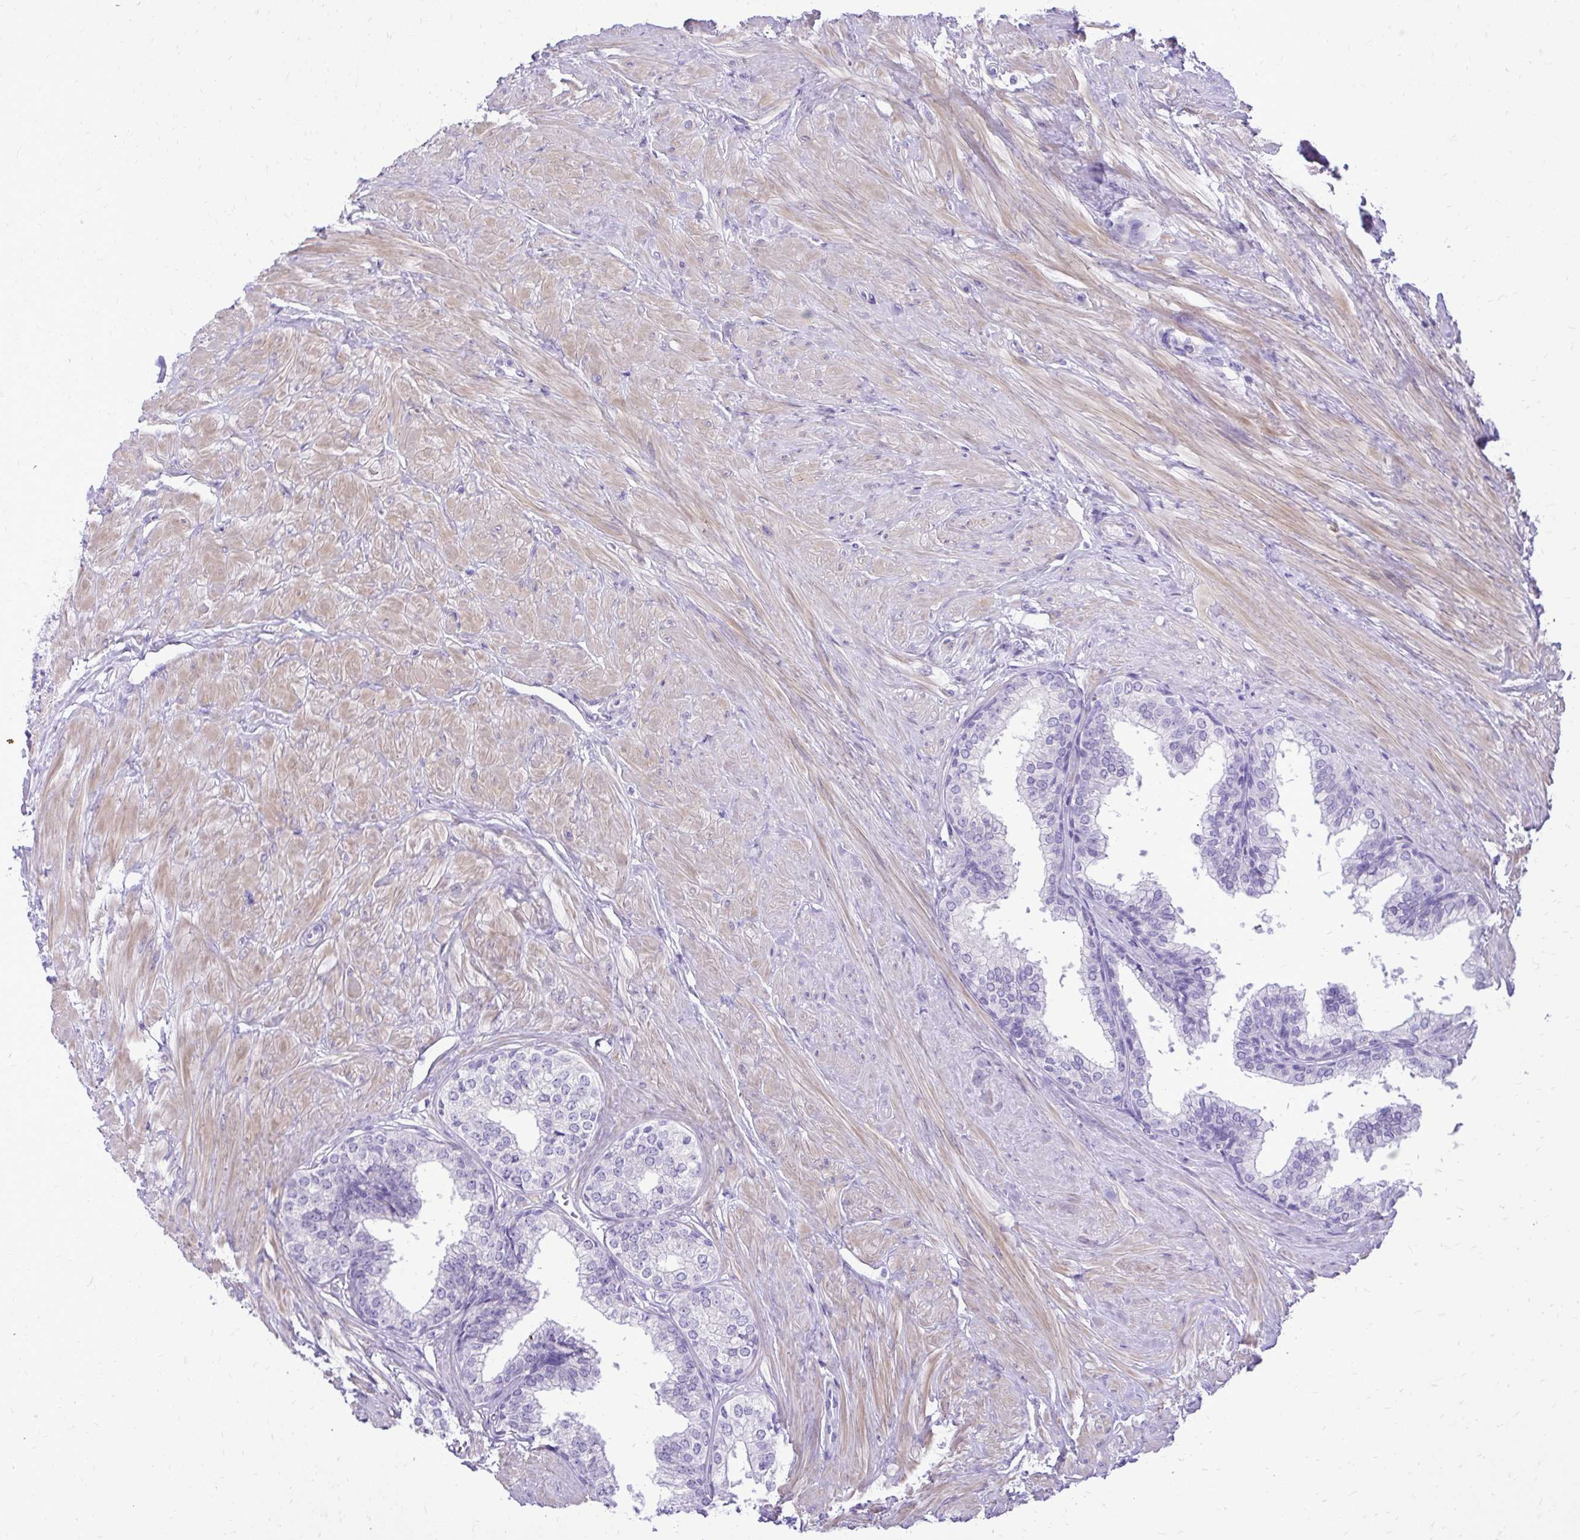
{"staining": {"intensity": "negative", "quantity": "none", "location": "none"}, "tissue": "prostate", "cell_type": "Glandular cells", "image_type": "normal", "snomed": [{"axis": "morphology", "description": "Normal tissue, NOS"}, {"axis": "topography", "description": "Prostate"}, {"axis": "topography", "description": "Peripheral nerve tissue"}], "caption": "This is a histopathology image of IHC staining of benign prostate, which shows no expression in glandular cells. (Immunohistochemistry, brightfield microscopy, high magnification).", "gene": "PELI3", "patient": {"sex": "male", "age": 55}}